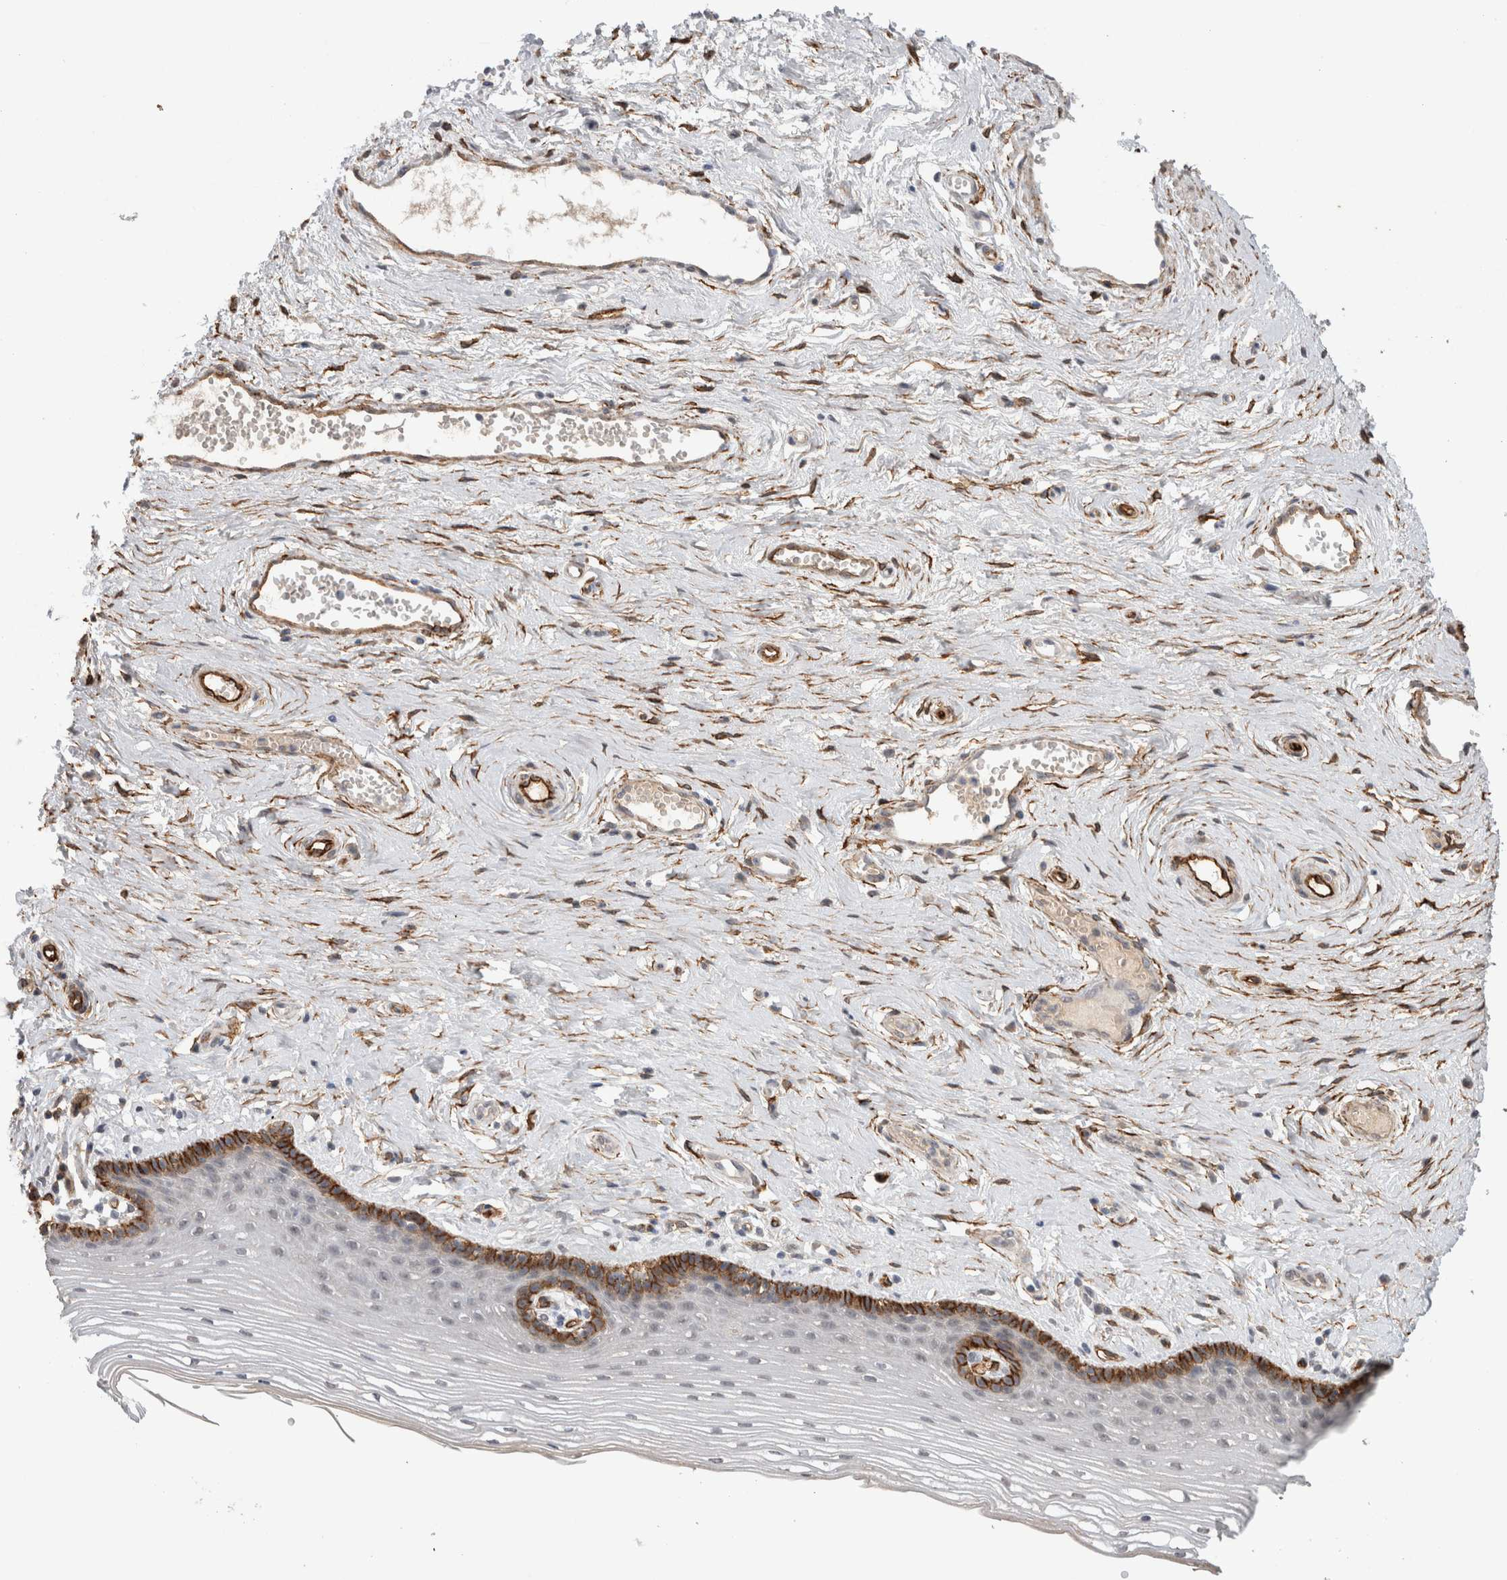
{"staining": {"intensity": "strong", "quantity": "<25%", "location": "cytoplasmic/membranous"}, "tissue": "vagina", "cell_type": "Squamous epithelial cells", "image_type": "normal", "snomed": [{"axis": "morphology", "description": "Normal tissue, NOS"}, {"axis": "topography", "description": "Vagina"}], "caption": "Brown immunohistochemical staining in unremarkable vagina reveals strong cytoplasmic/membranous expression in approximately <25% of squamous epithelial cells.", "gene": "CDH13", "patient": {"sex": "female", "age": 46}}